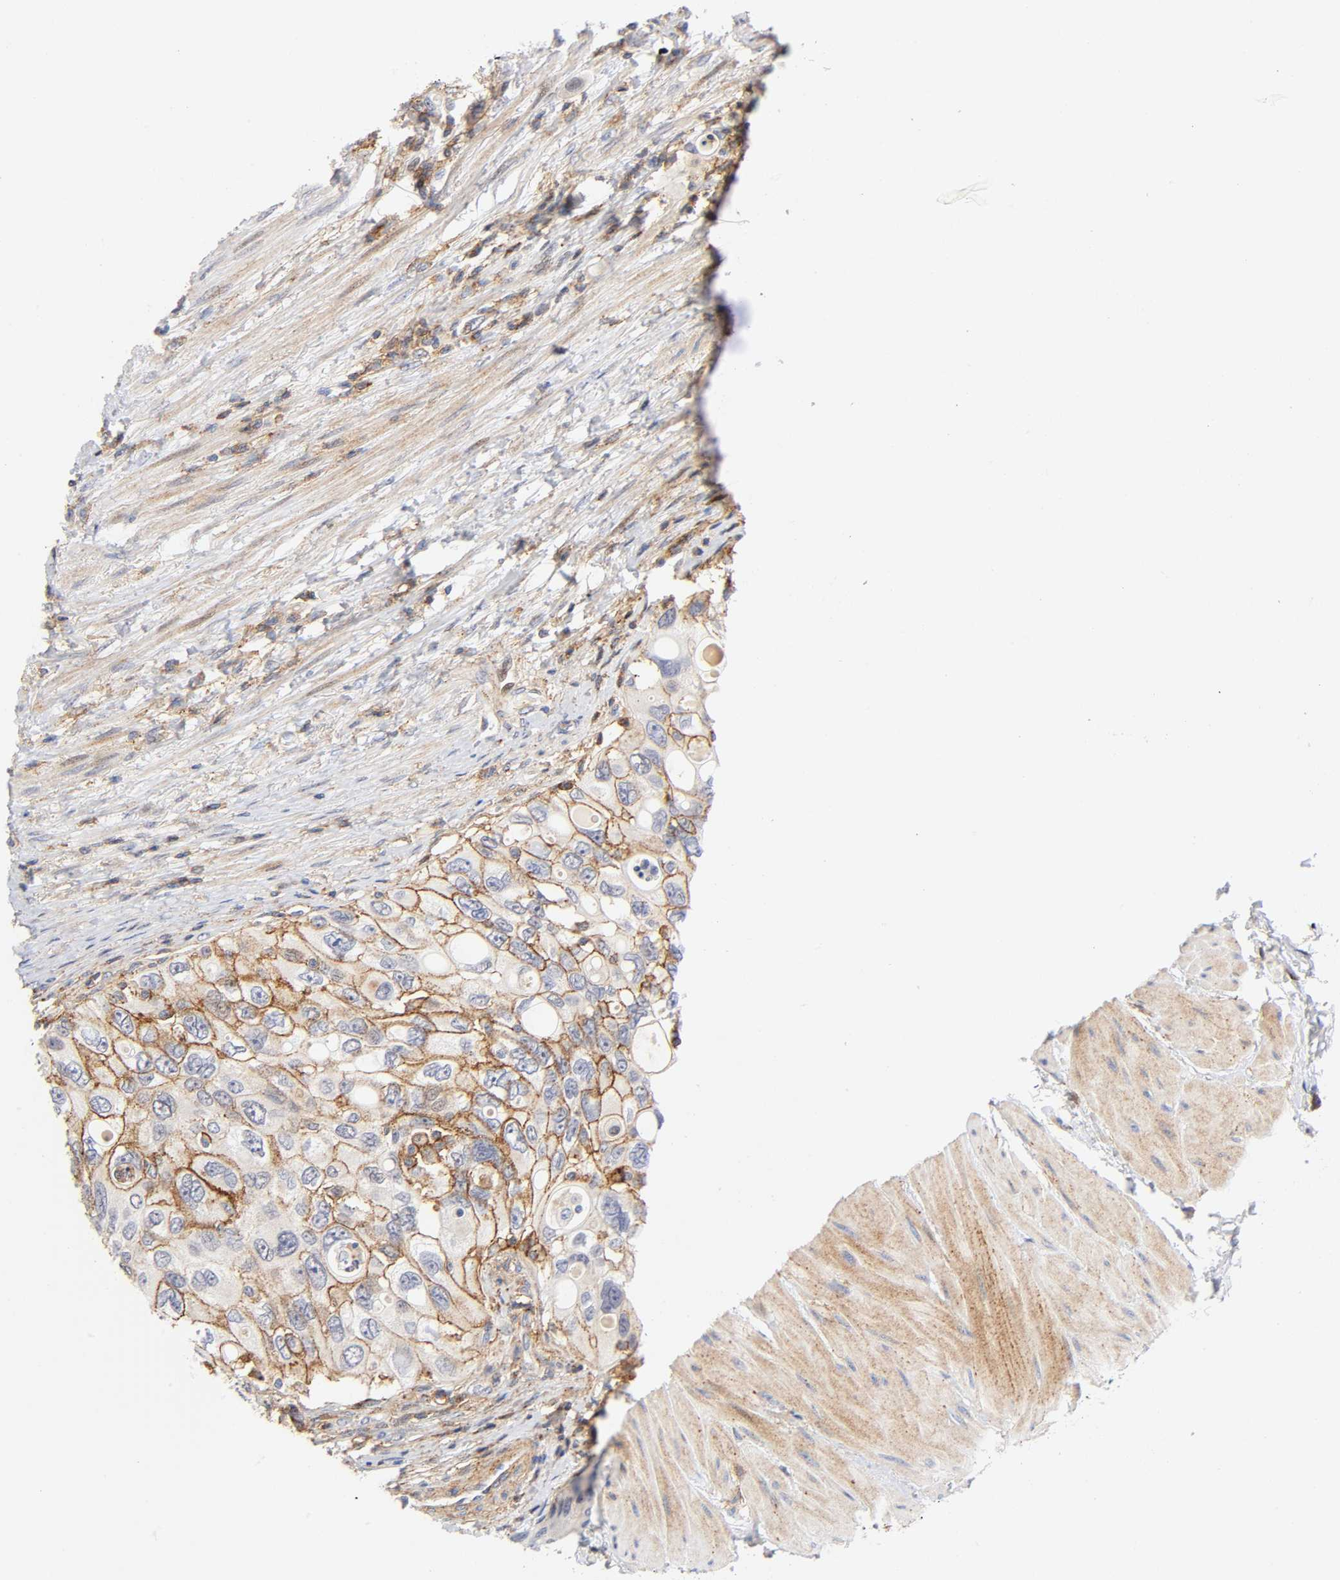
{"staining": {"intensity": "moderate", "quantity": ">75%", "location": "cytoplasmic/membranous"}, "tissue": "urothelial cancer", "cell_type": "Tumor cells", "image_type": "cancer", "snomed": [{"axis": "morphology", "description": "Urothelial carcinoma, High grade"}, {"axis": "topography", "description": "Urinary bladder"}], "caption": "Tumor cells demonstrate medium levels of moderate cytoplasmic/membranous positivity in about >75% of cells in human urothelial carcinoma (high-grade).", "gene": "ANXA7", "patient": {"sex": "female", "age": 56}}